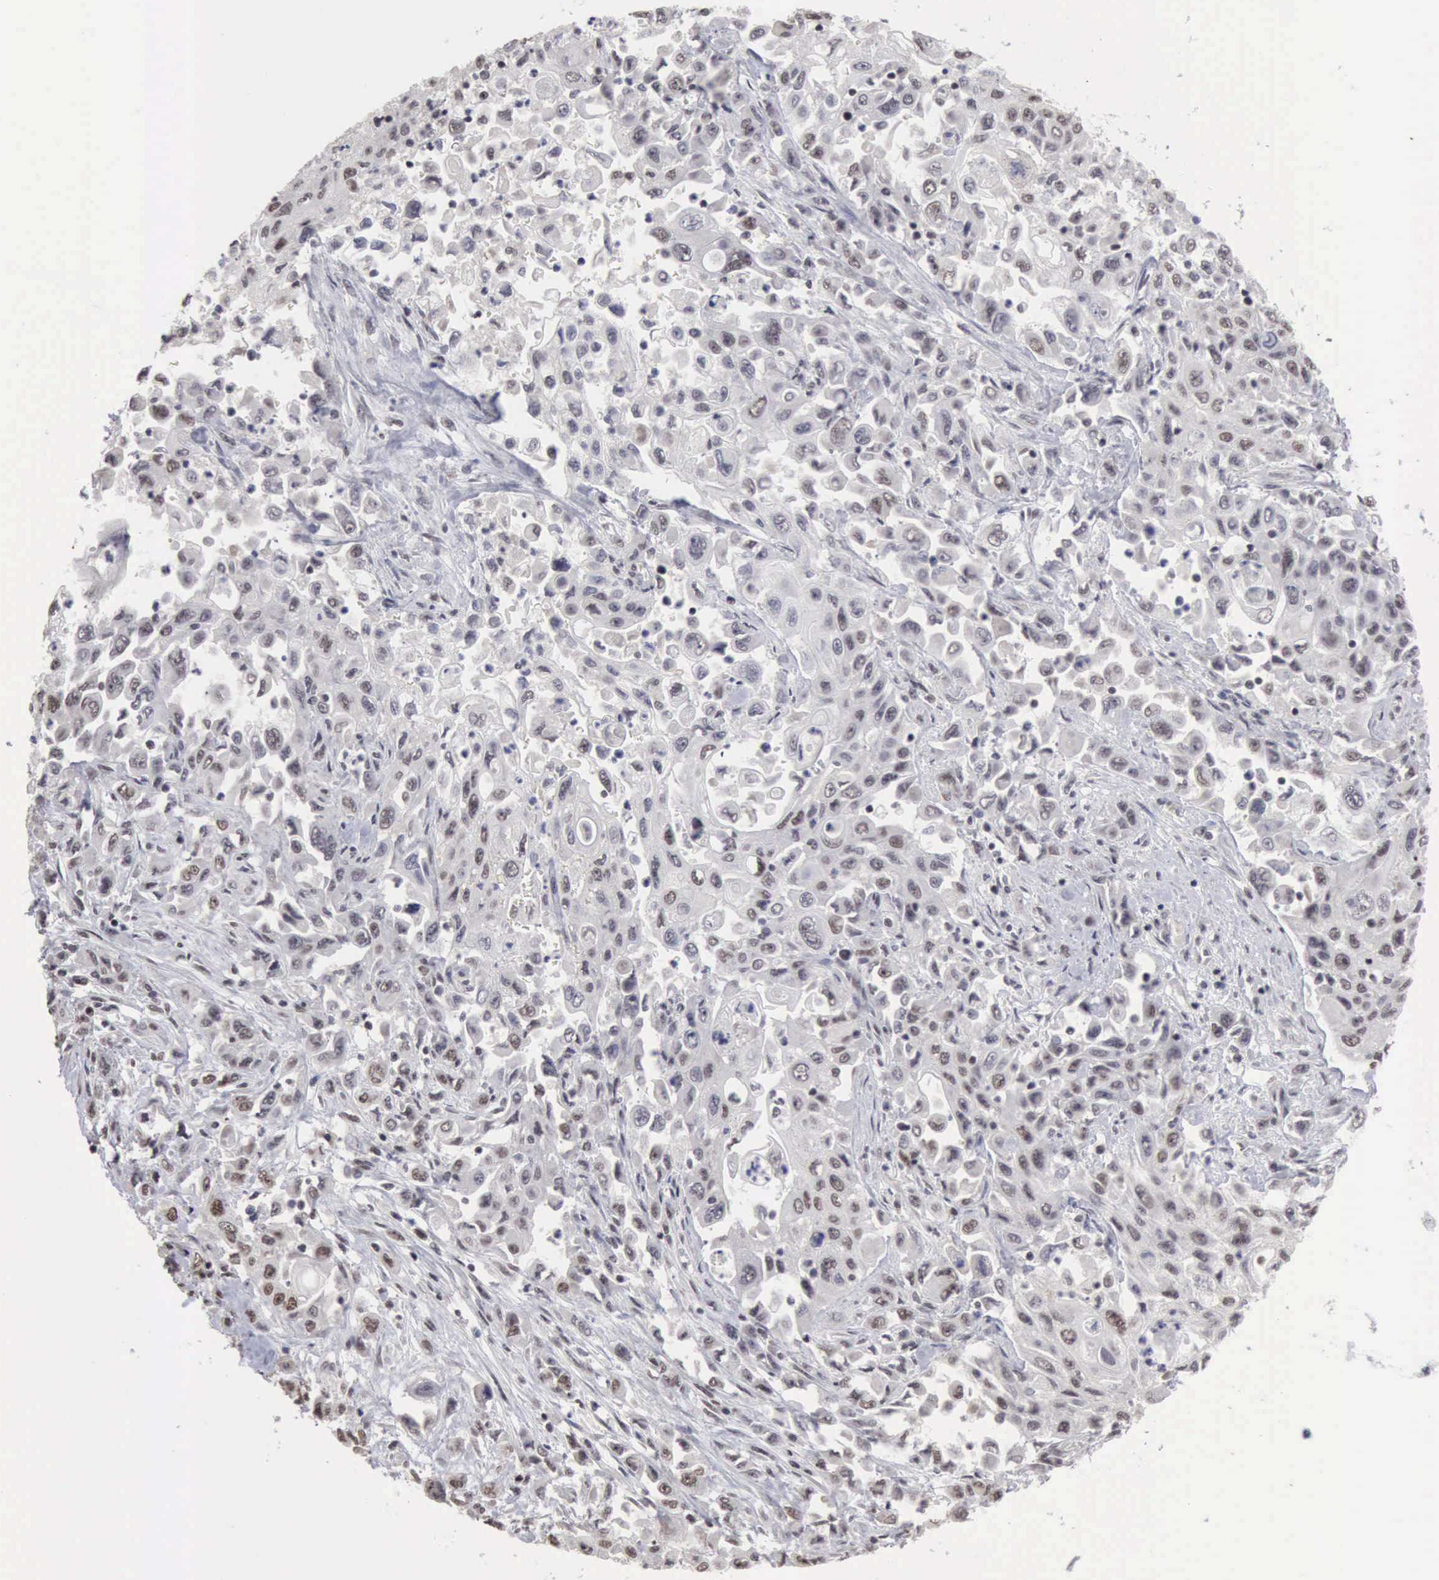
{"staining": {"intensity": "weak", "quantity": "<25%", "location": "nuclear"}, "tissue": "pancreatic cancer", "cell_type": "Tumor cells", "image_type": "cancer", "snomed": [{"axis": "morphology", "description": "Adenocarcinoma, NOS"}, {"axis": "topography", "description": "Pancreas"}], "caption": "Pancreatic adenocarcinoma stained for a protein using immunohistochemistry (IHC) displays no positivity tumor cells.", "gene": "TAF1", "patient": {"sex": "male", "age": 70}}